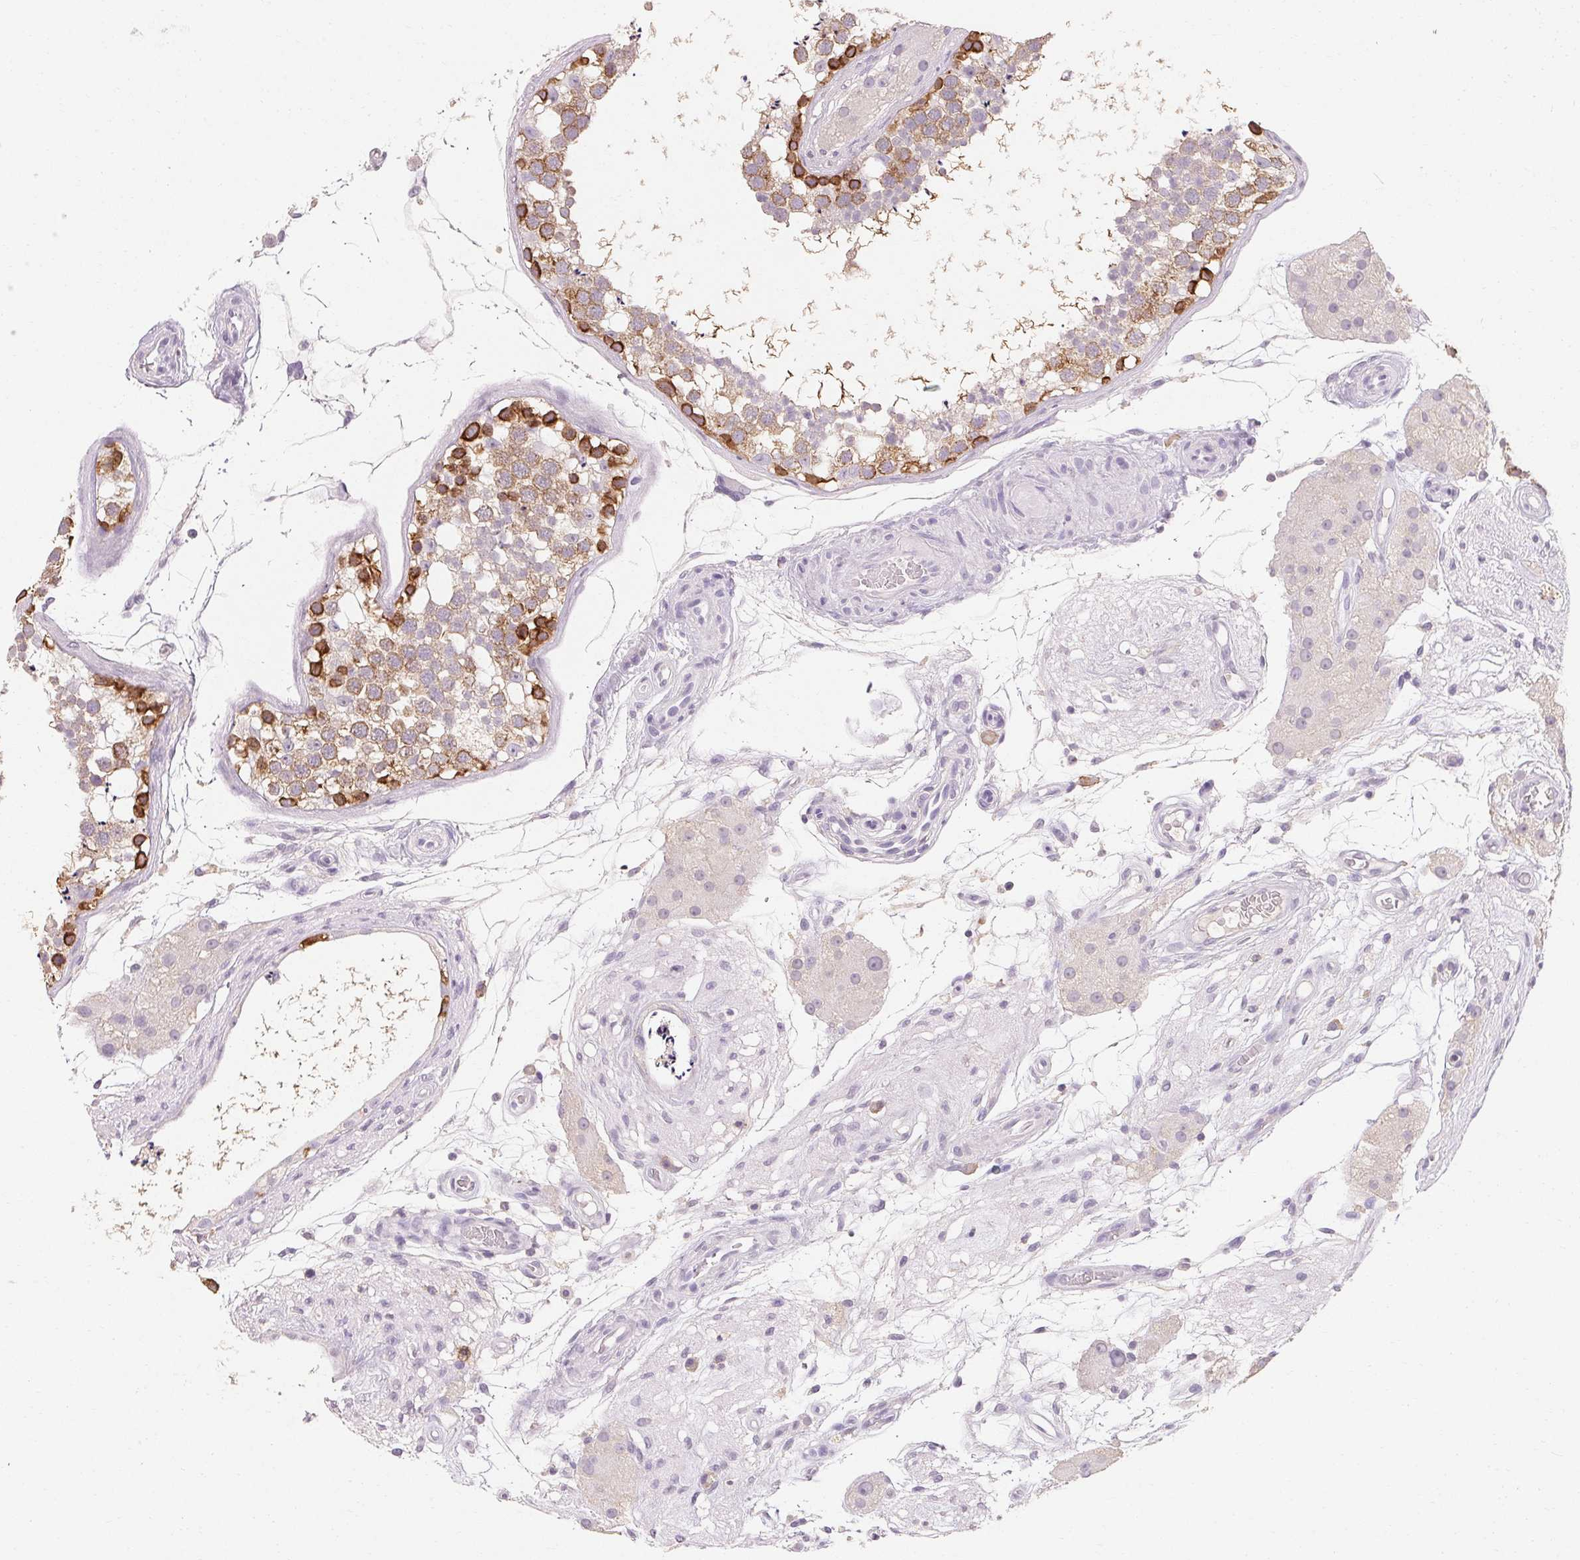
{"staining": {"intensity": "strong", "quantity": "<25%", "location": "cytoplasmic/membranous"}, "tissue": "testis", "cell_type": "Cells in seminiferous ducts", "image_type": "normal", "snomed": [{"axis": "morphology", "description": "Normal tissue, NOS"}, {"axis": "morphology", "description": "Seminoma, NOS"}, {"axis": "topography", "description": "Testis"}], "caption": "Immunohistochemical staining of benign human testis reveals medium levels of strong cytoplasmic/membranous staining in about <25% of cells in seminiferous ducts. Nuclei are stained in blue.", "gene": "MAP7D2", "patient": {"sex": "male", "age": 65}}